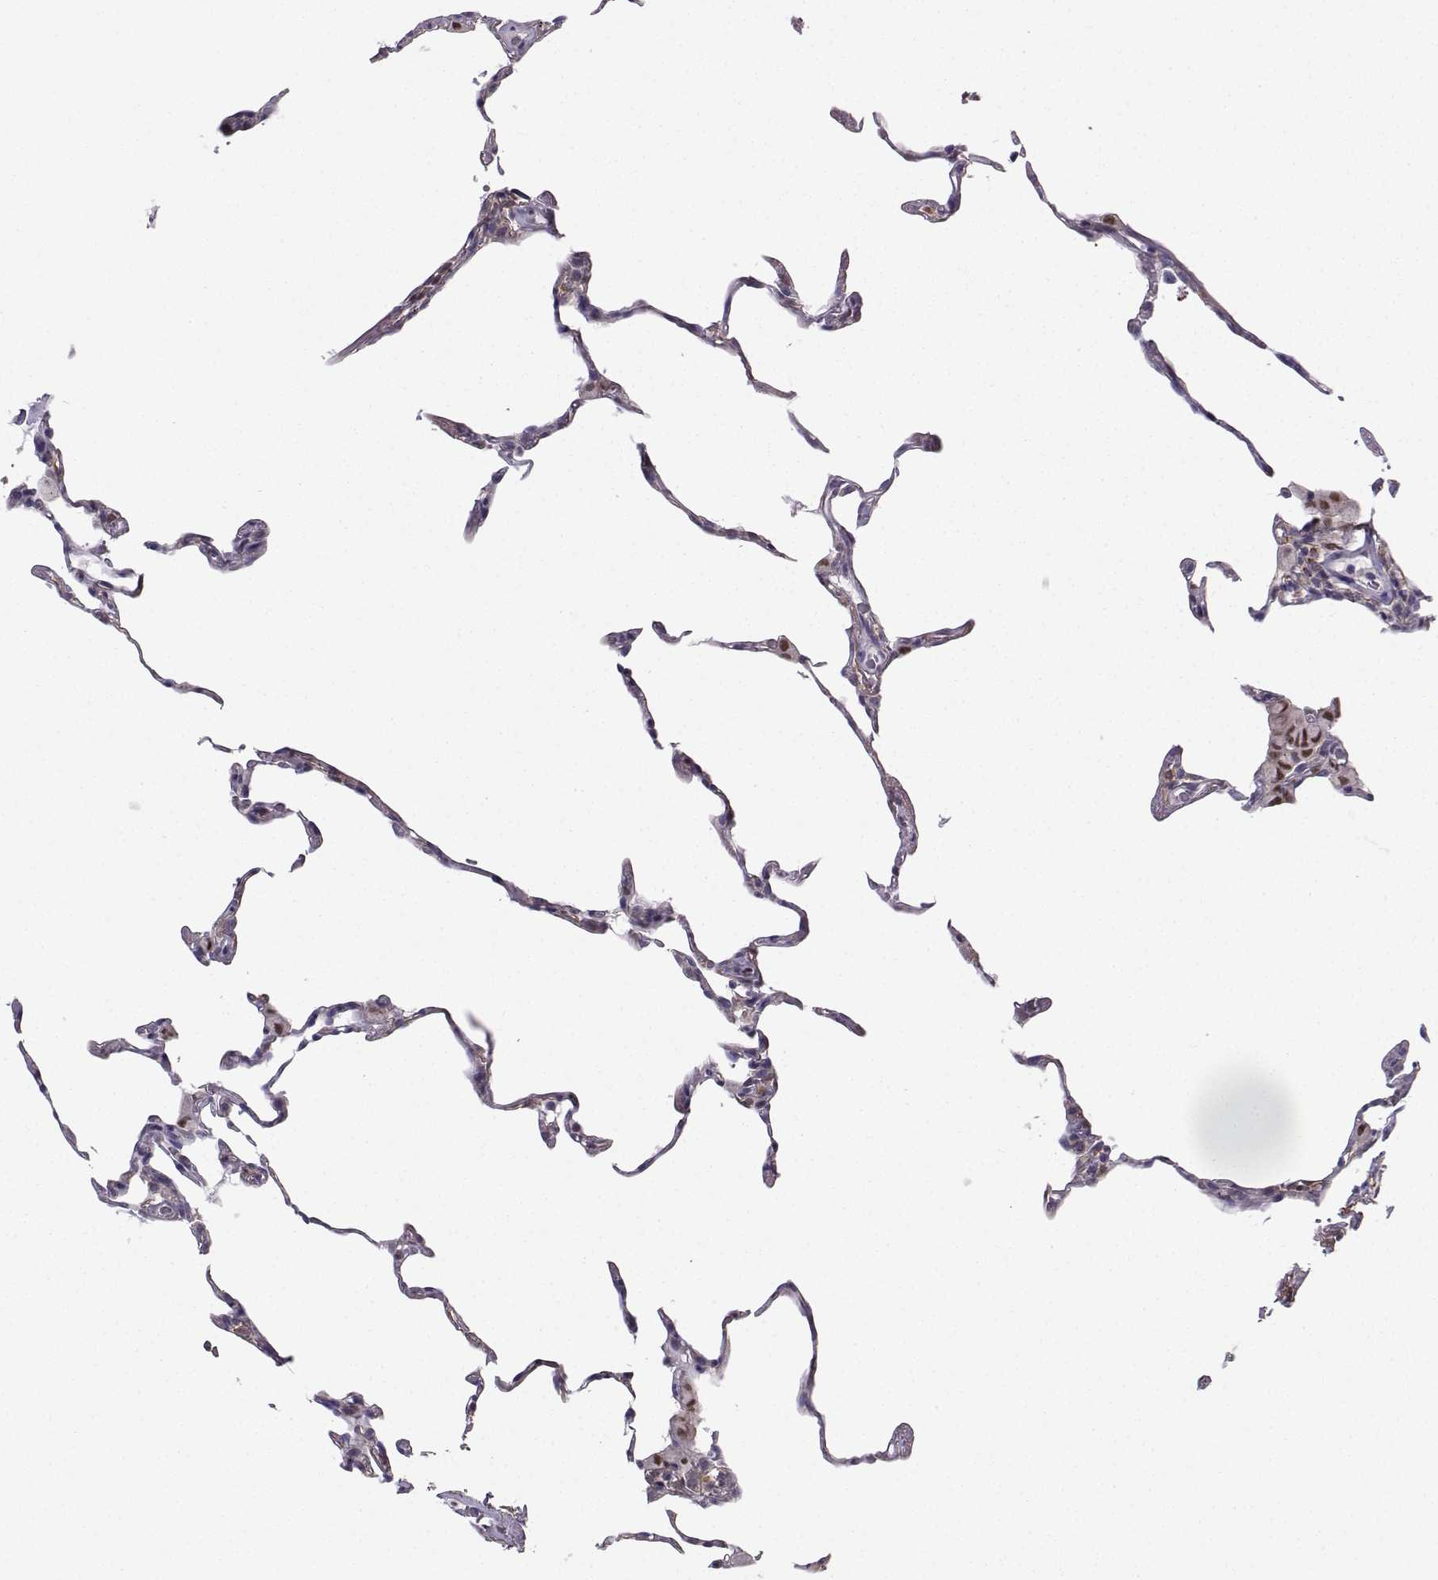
{"staining": {"intensity": "negative", "quantity": "none", "location": "none"}, "tissue": "lung", "cell_type": "Alveolar cells", "image_type": "normal", "snomed": [{"axis": "morphology", "description": "Normal tissue, NOS"}, {"axis": "topography", "description": "Lung"}], "caption": "A photomicrograph of human lung is negative for staining in alveolar cells. (DAB IHC with hematoxylin counter stain).", "gene": "DCLK3", "patient": {"sex": "female", "age": 57}}